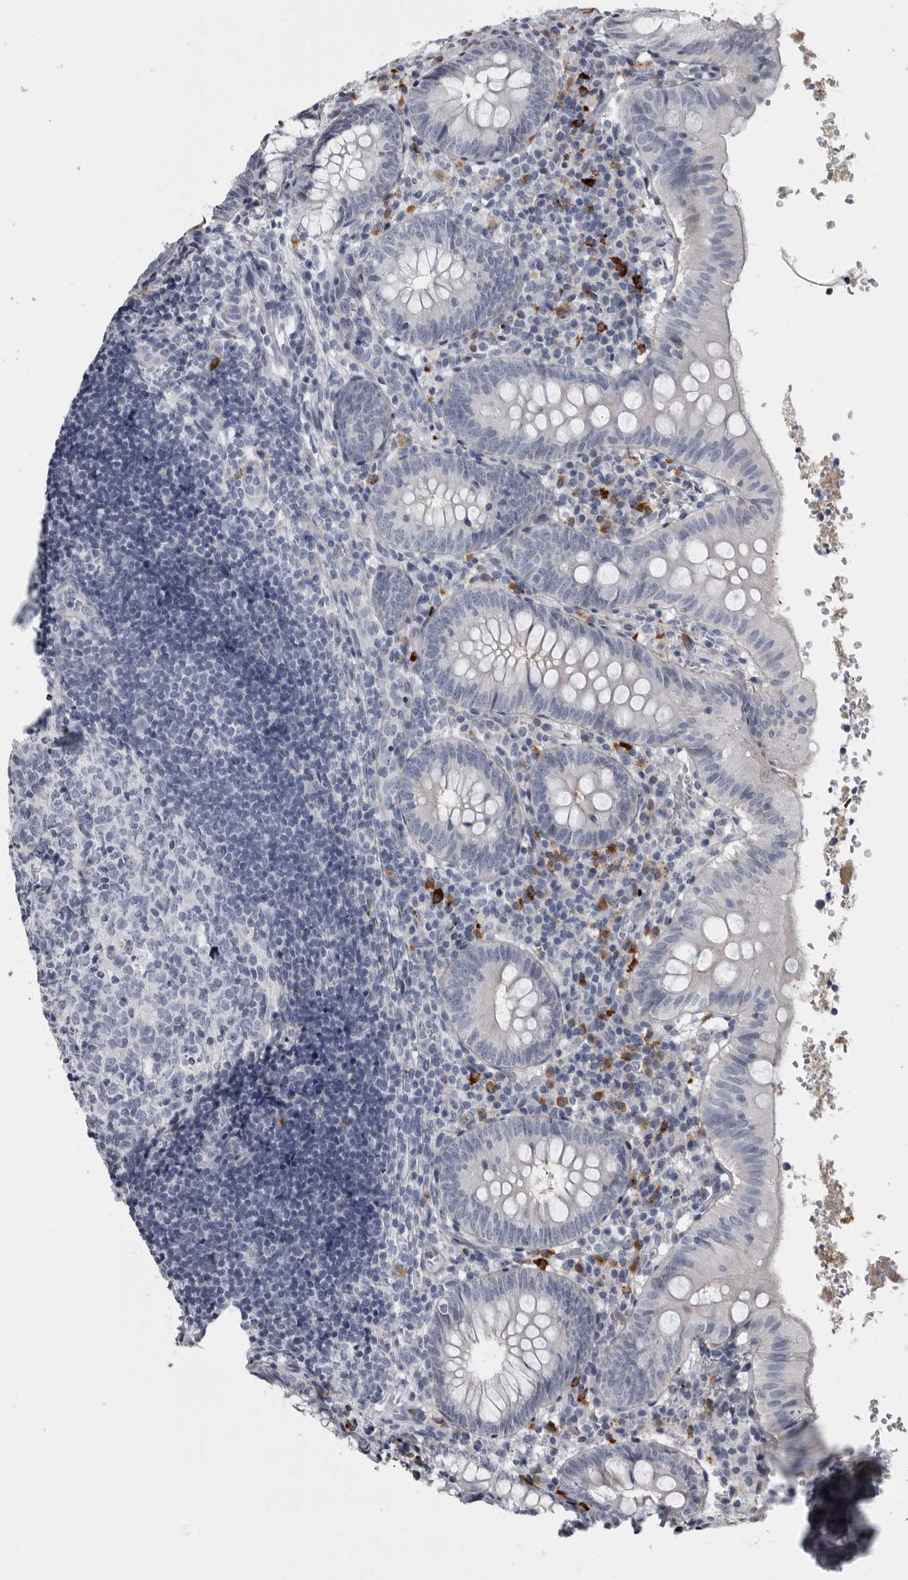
{"staining": {"intensity": "negative", "quantity": "none", "location": "none"}, "tissue": "appendix", "cell_type": "Glandular cells", "image_type": "normal", "snomed": [{"axis": "morphology", "description": "Normal tissue, NOS"}, {"axis": "topography", "description": "Appendix"}], "caption": "High magnification brightfield microscopy of unremarkable appendix stained with DAB (3,3'-diaminobenzidine) (brown) and counterstained with hematoxylin (blue): glandular cells show no significant positivity. (Stains: DAB immunohistochemistry (IHC) with hematoxylin counter stain, Microscopy: brightfield microscopy at high magnification).", "gene": "SLC25A39", "patient": {"sex": "male", "age": 8}}